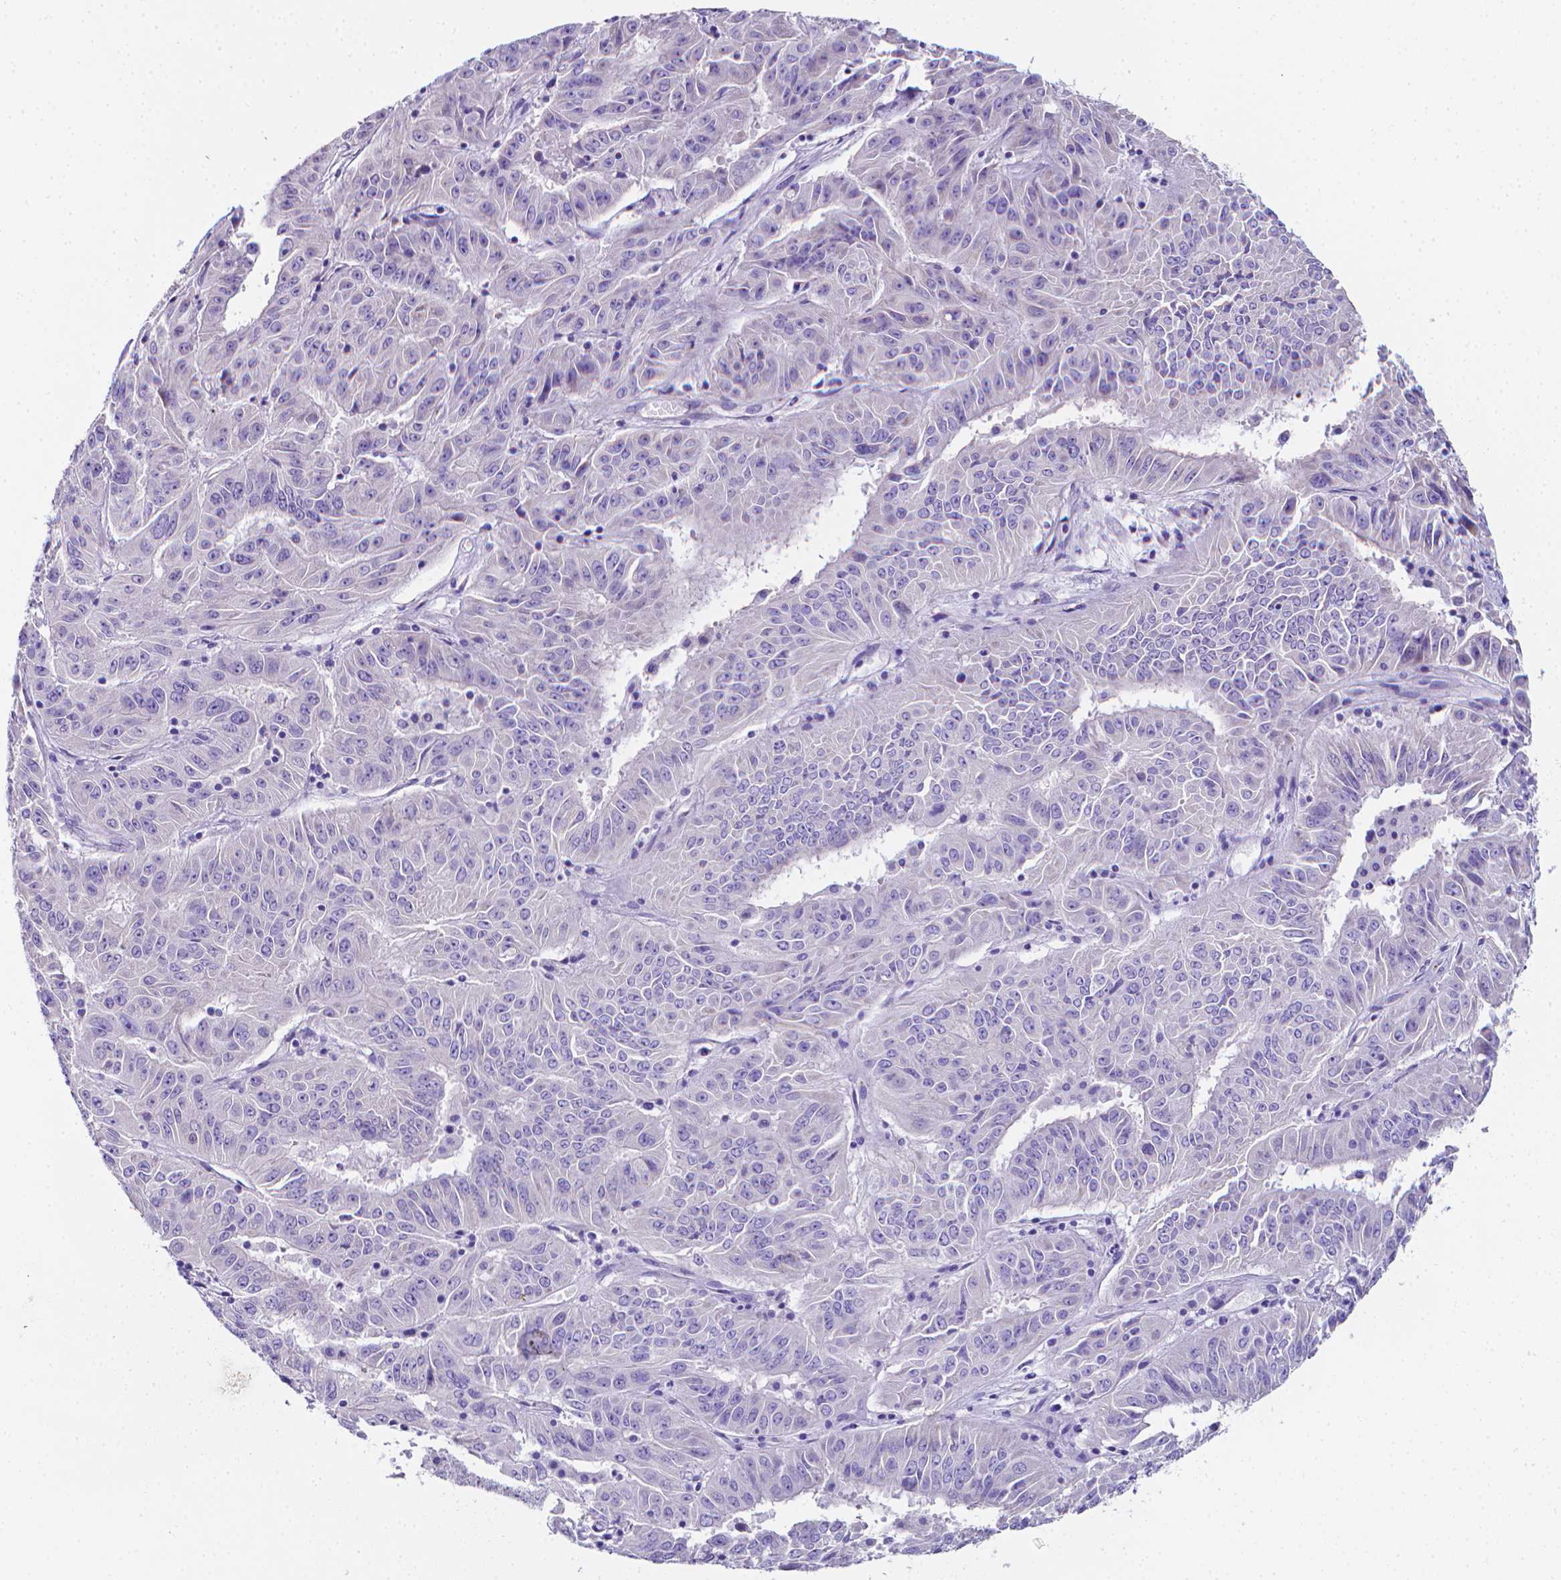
{"staining": {"intensity": "negative", "quantity": "none", "location": "none"}, "tissue": "pancreatic cancer", "cell_type": "Tumor cells", "image_type": "cancer", "snomed": [{"axis": "morphology", "description": "Adenocarcinoma, NOS"}, {"axis": "topography", "description": "Pancreas"}], "caption": "This is an immunohistochemistry (IHC) micrograph of human adenocarcinoma (pancreatic). There is no expression in tumor cells.", "gene": "LRRC73", "patient": {"sex": "male", "age": 63}}